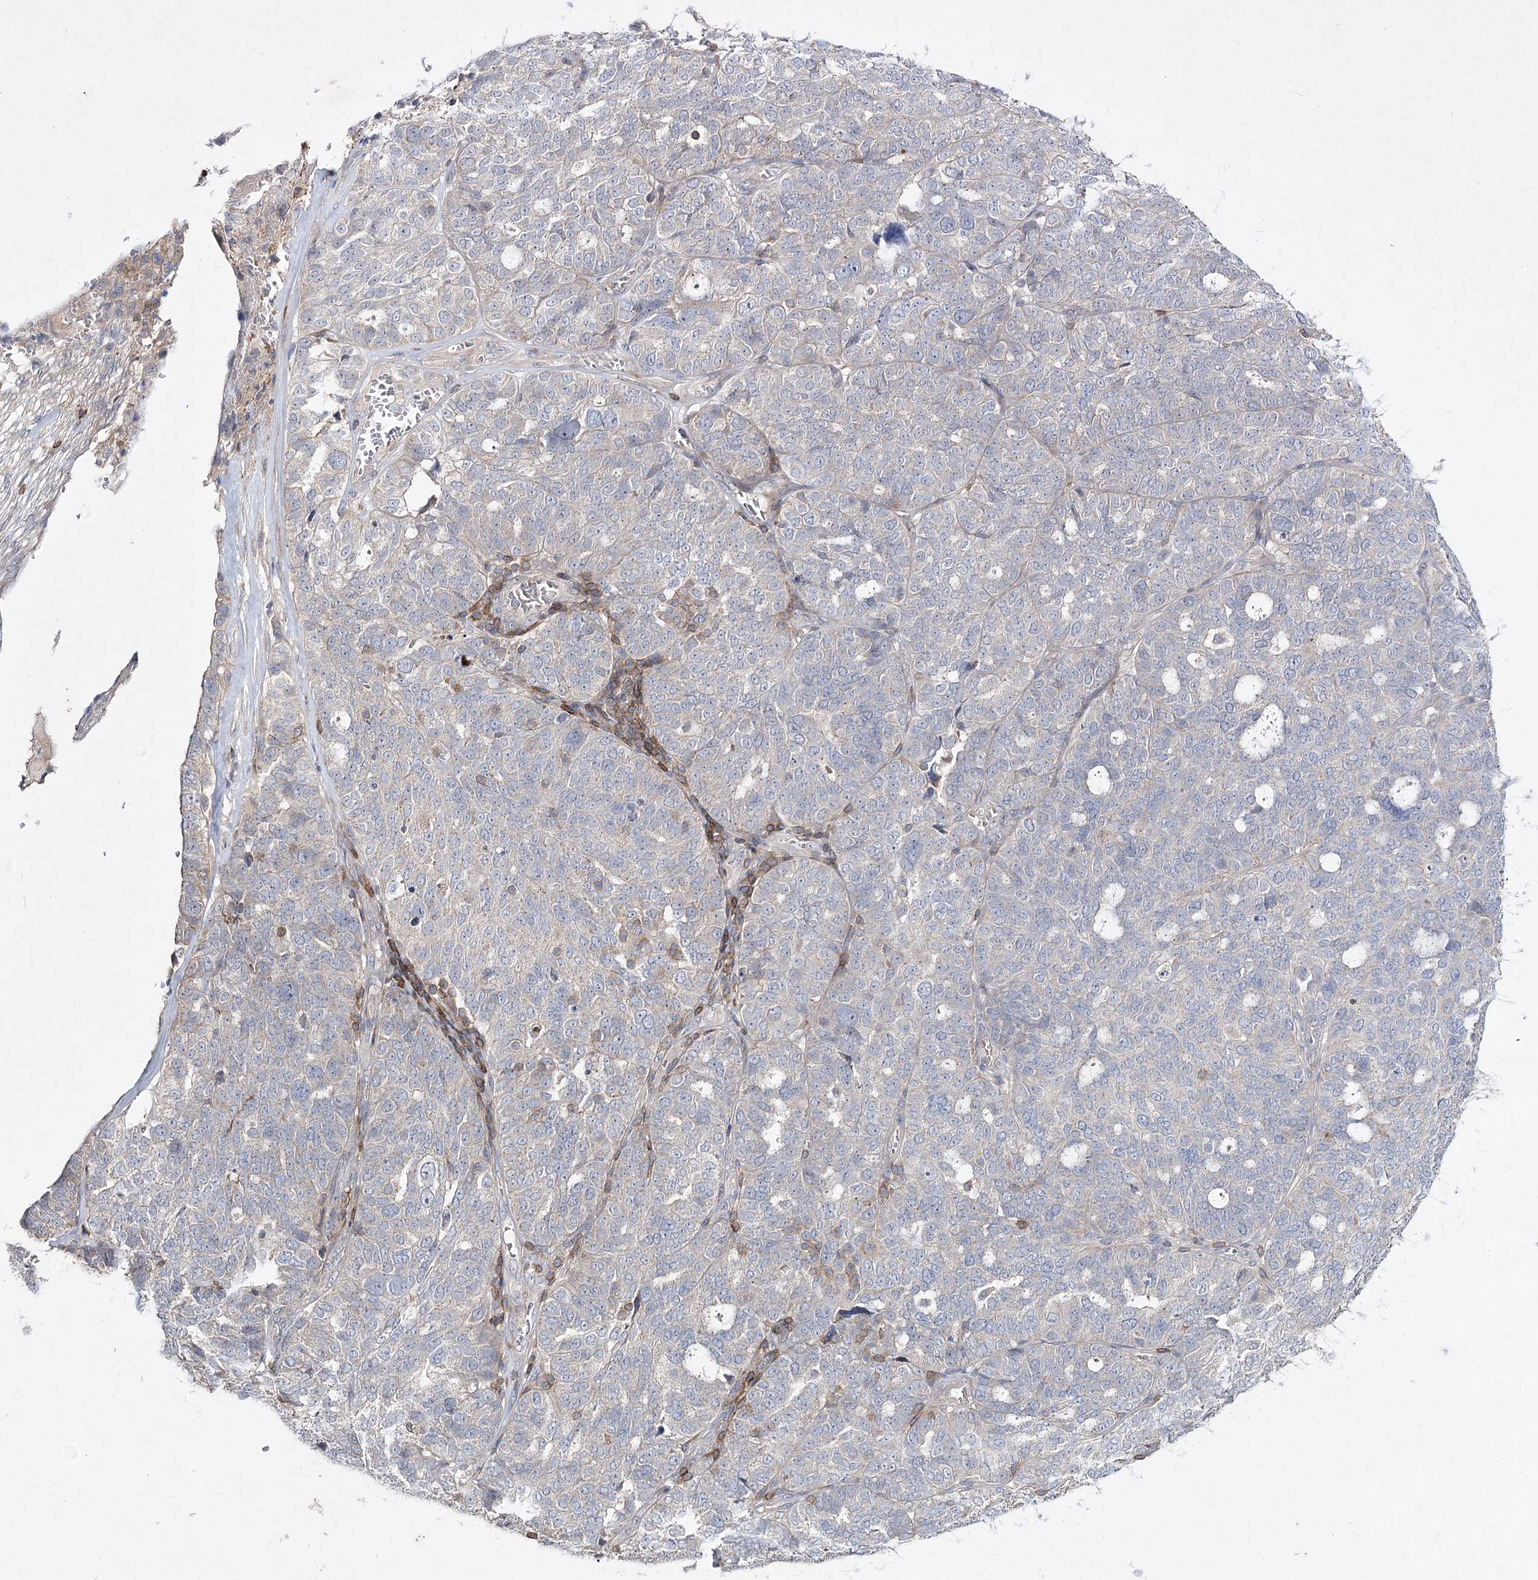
{"staining": {"intensity": "weak", "quantity": "<25%", "location": "cytoplasmic/membranous"}, "tissue": "ovarian cancer", "cell_type": "Tumor cells", "image_type": "cancer", "snomed": [{"axis": "morphology", "description": "Cystadenocarcinoma, serous, NOS"}, {"axis": "topography", "description": "Ovary"}], "caption": "A photomicrograph of ovarian serous cystadenocarcinoma stained for a protein reveals no brown staining in tumor cells.", "gene": "CIB2", "patient": {"sex": "female", "age": 59}}